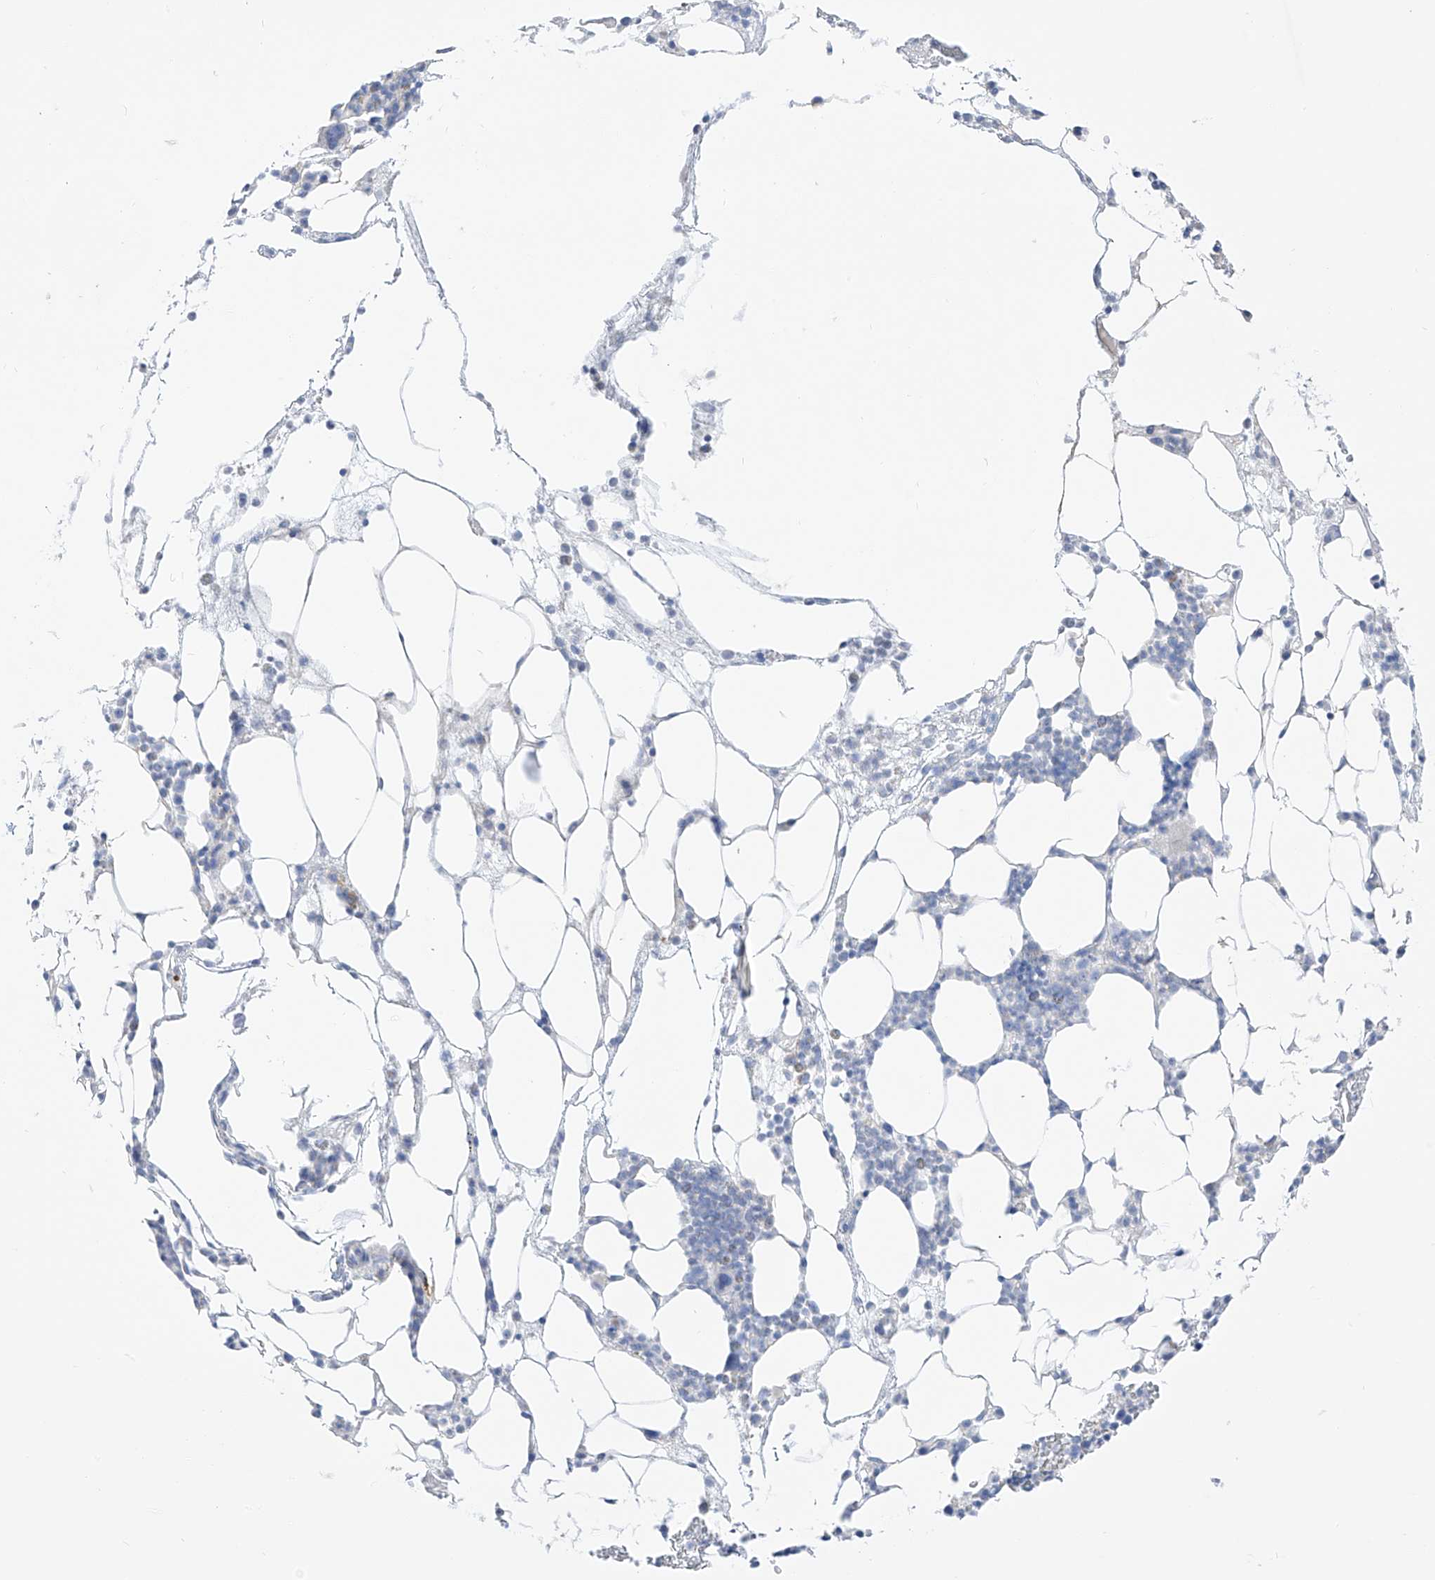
{"staining": {"intensity": "negative", "quantity": "none", "location": "none"}, "tissue": "bone marrow", "cell_type": "Hematopoietic cells", "image_type": "normal", "snomed": [{"axis": "morphology", "description": "Normal tissue, NOS"}, {"axis": "morphology", "description": "Inflammation, NOS"}, {"axis": "topography", "description": "Bone marrow"}], "caption": "An immunohistochemistry (IHC) image of normal bone marrow is shown. There is no staining in hematopoietic cells of bone marrow. (Immunohistochemistry, brightfield microscopy, high magnification).", "gene": "RCHY1", "patient": {"sex": "female", "age": 78}}